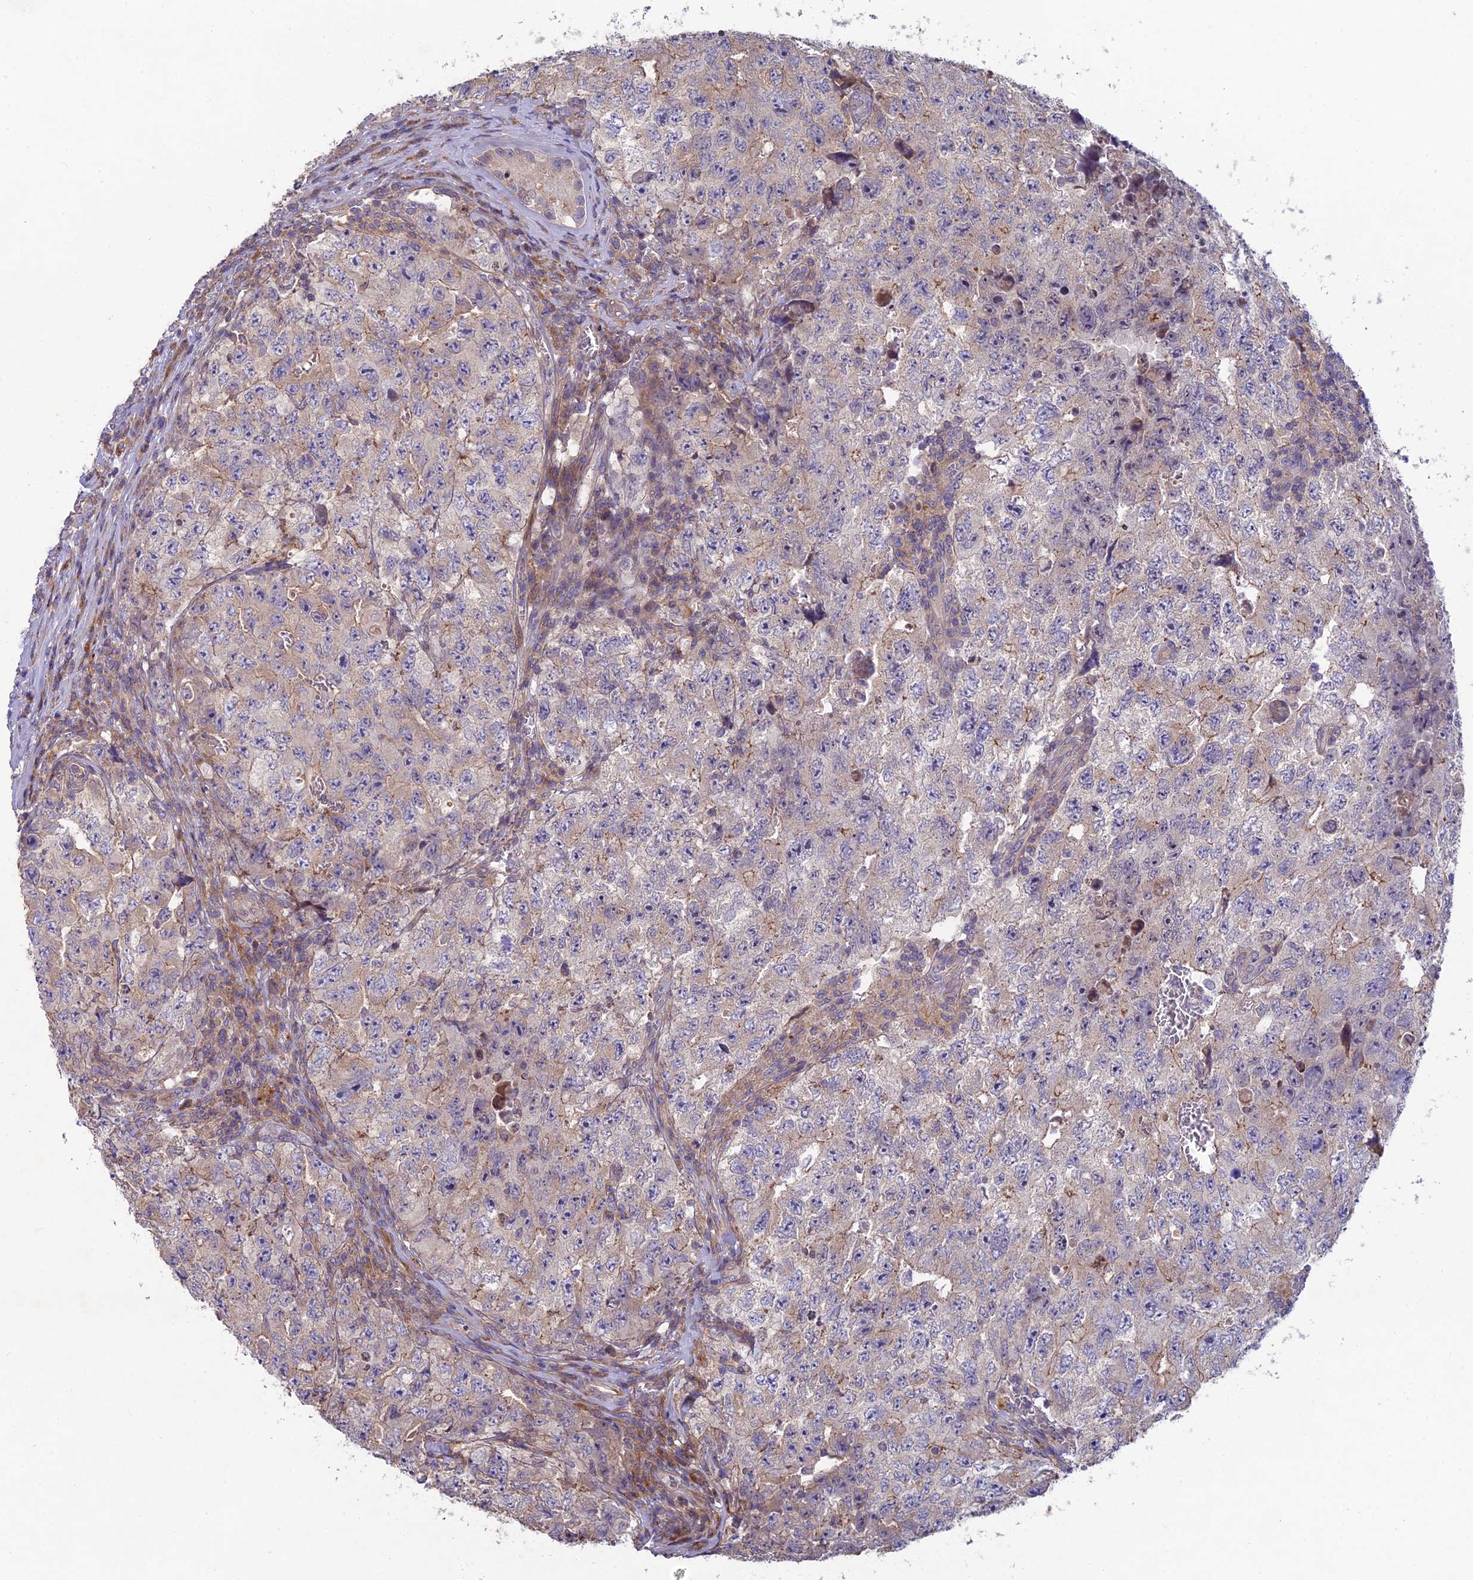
{"staining": {"intensity": "negative", "quantity": "none", "location": "none"}, "tissue": "testis cancer", "cell_type": "Tumor cells", "image_type": "cancer", "snomed": [{"axis": "morphology", "description": "Carcinoma, Embryonal, NOS"}, {"axis": "topography", "description": "Testis"}], "caption": "Immunohistochemistry image of neoplastic tissue: human testis cancer (embryonal carcinoma) stained with DAB (3,3'-diaminobenzidine) displays no significant protein staining in tumor cells.", "gene": "BLTP2", "patient": {"sex": "male", "age": 17}}